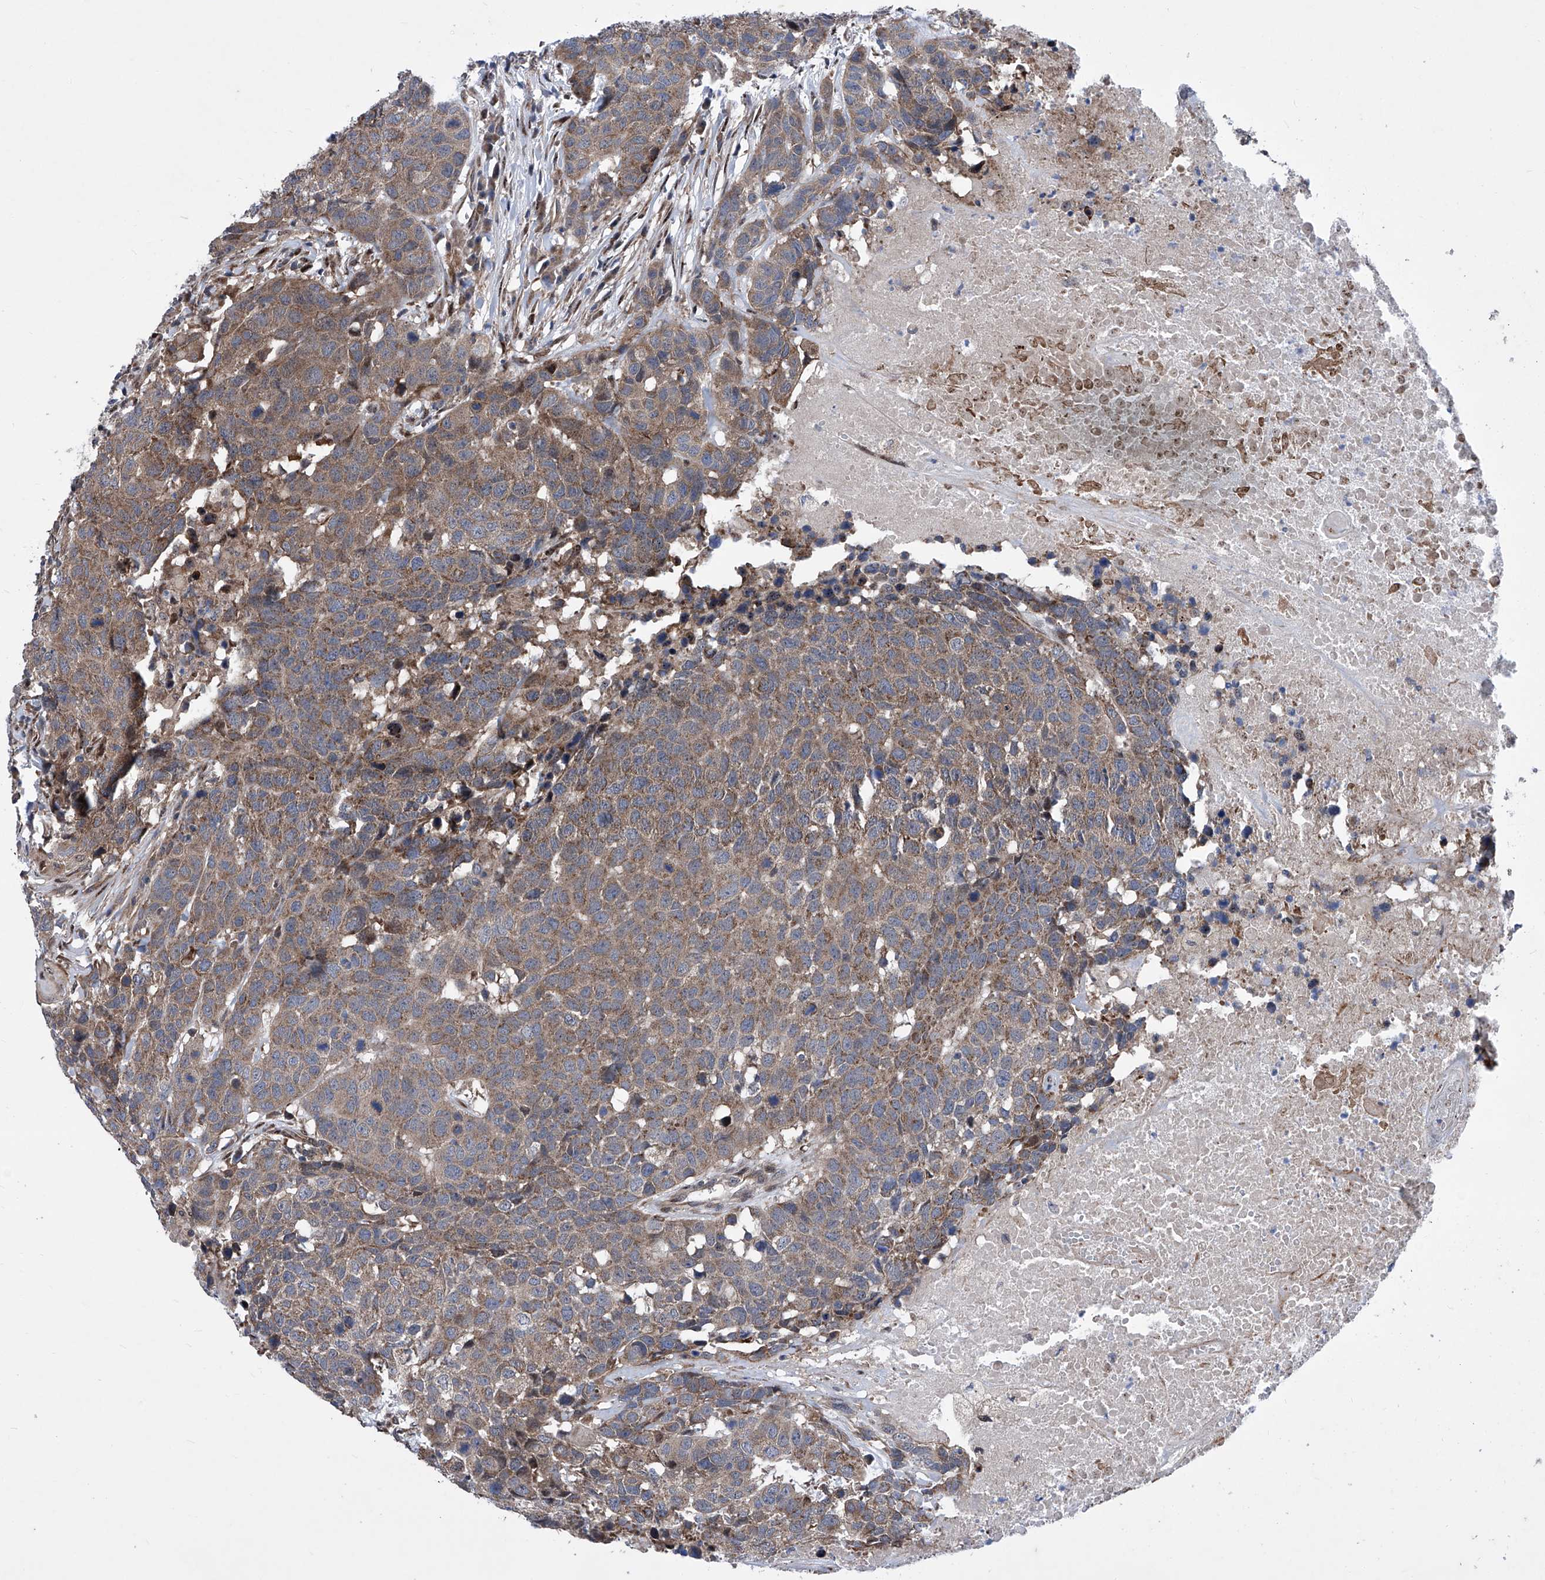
{"staining": {"intensity": "weak", "quantity": ">75%", "location": "cytoplasmic/membranous"}, "tissue": "head and neck cancer", "cell_type": "Tumor cells", "image_type": "cancer", "snomed": [{"axis": "morphology", "description": "Squamous cell carcinoma, NOS"}, {"axis": "topography", "description": "Head-Neck"}], "caption": "Head and neck squamous cell carcinoma was stained to show a protein in brown. There is low levels of weak cytoplasmic/membranous staining in about >75% of tumor cells. (DAB (3,3'-diaminobenzidine) = brown stain, brightfield microscopy at high magnification).", "gene": "KTI12", "patient": {"sex": "male", "age": 66}}